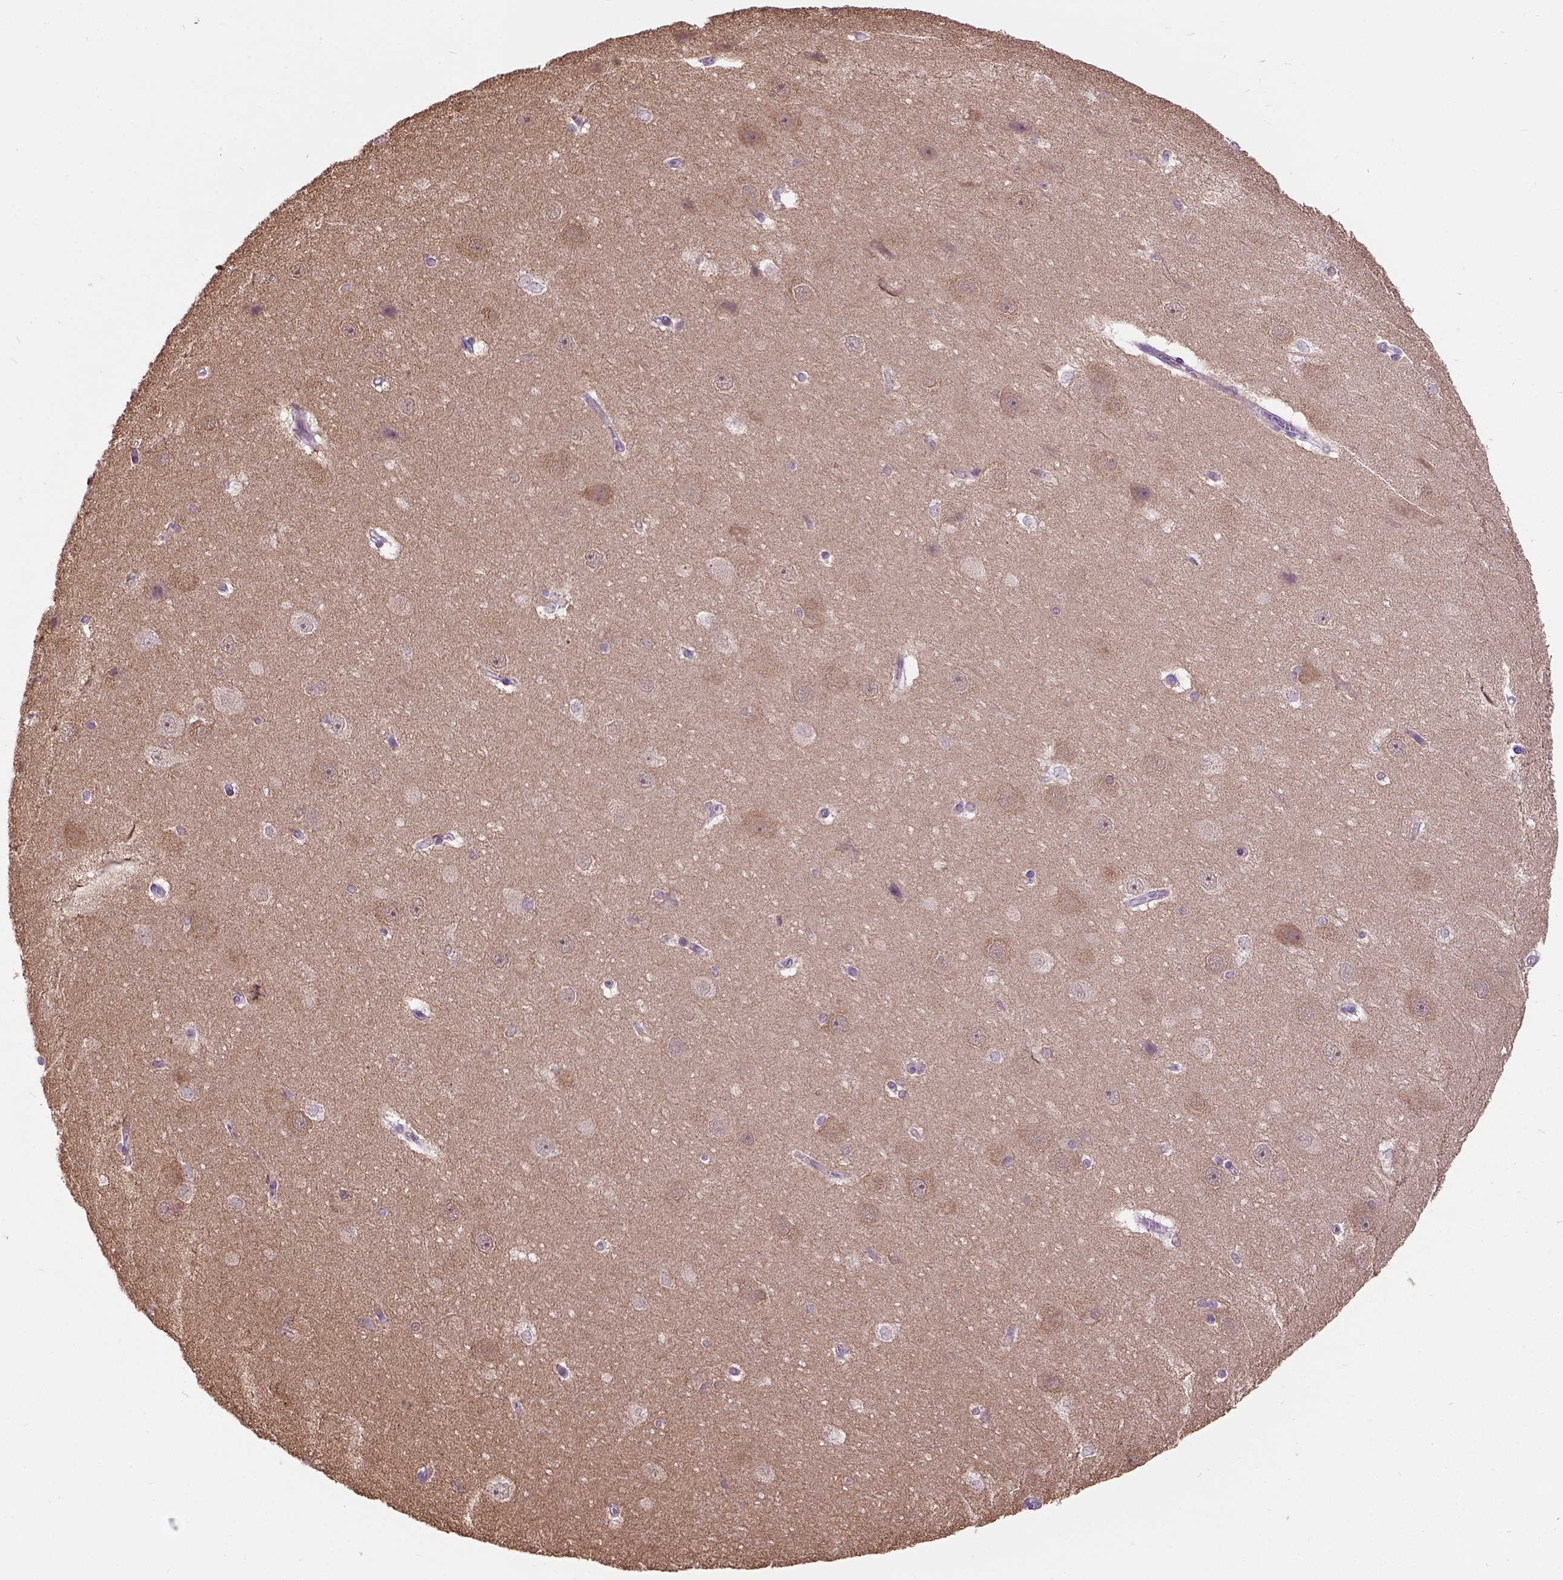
{"staining": {"intensity": "negative", "quantity": "none", "location": "none"}, "tissue": "hippocampus", "cell_type": "Glial cells", "image_type": "normal", "snomed": [{"axis": "morphology", "description": "Normal tissue, NOS"}, {"axis": "topography", "description": "Cerebral cortex"}, {"axis": "topography", "description": "Hippocampus"}], "caption": "IHC micrograph of unremarkable human hippocampus stained for a protein (brown), which shows no expression in glial cells.", "gene": "MAPT", "patient": {"sex": "female", "age": 19}}